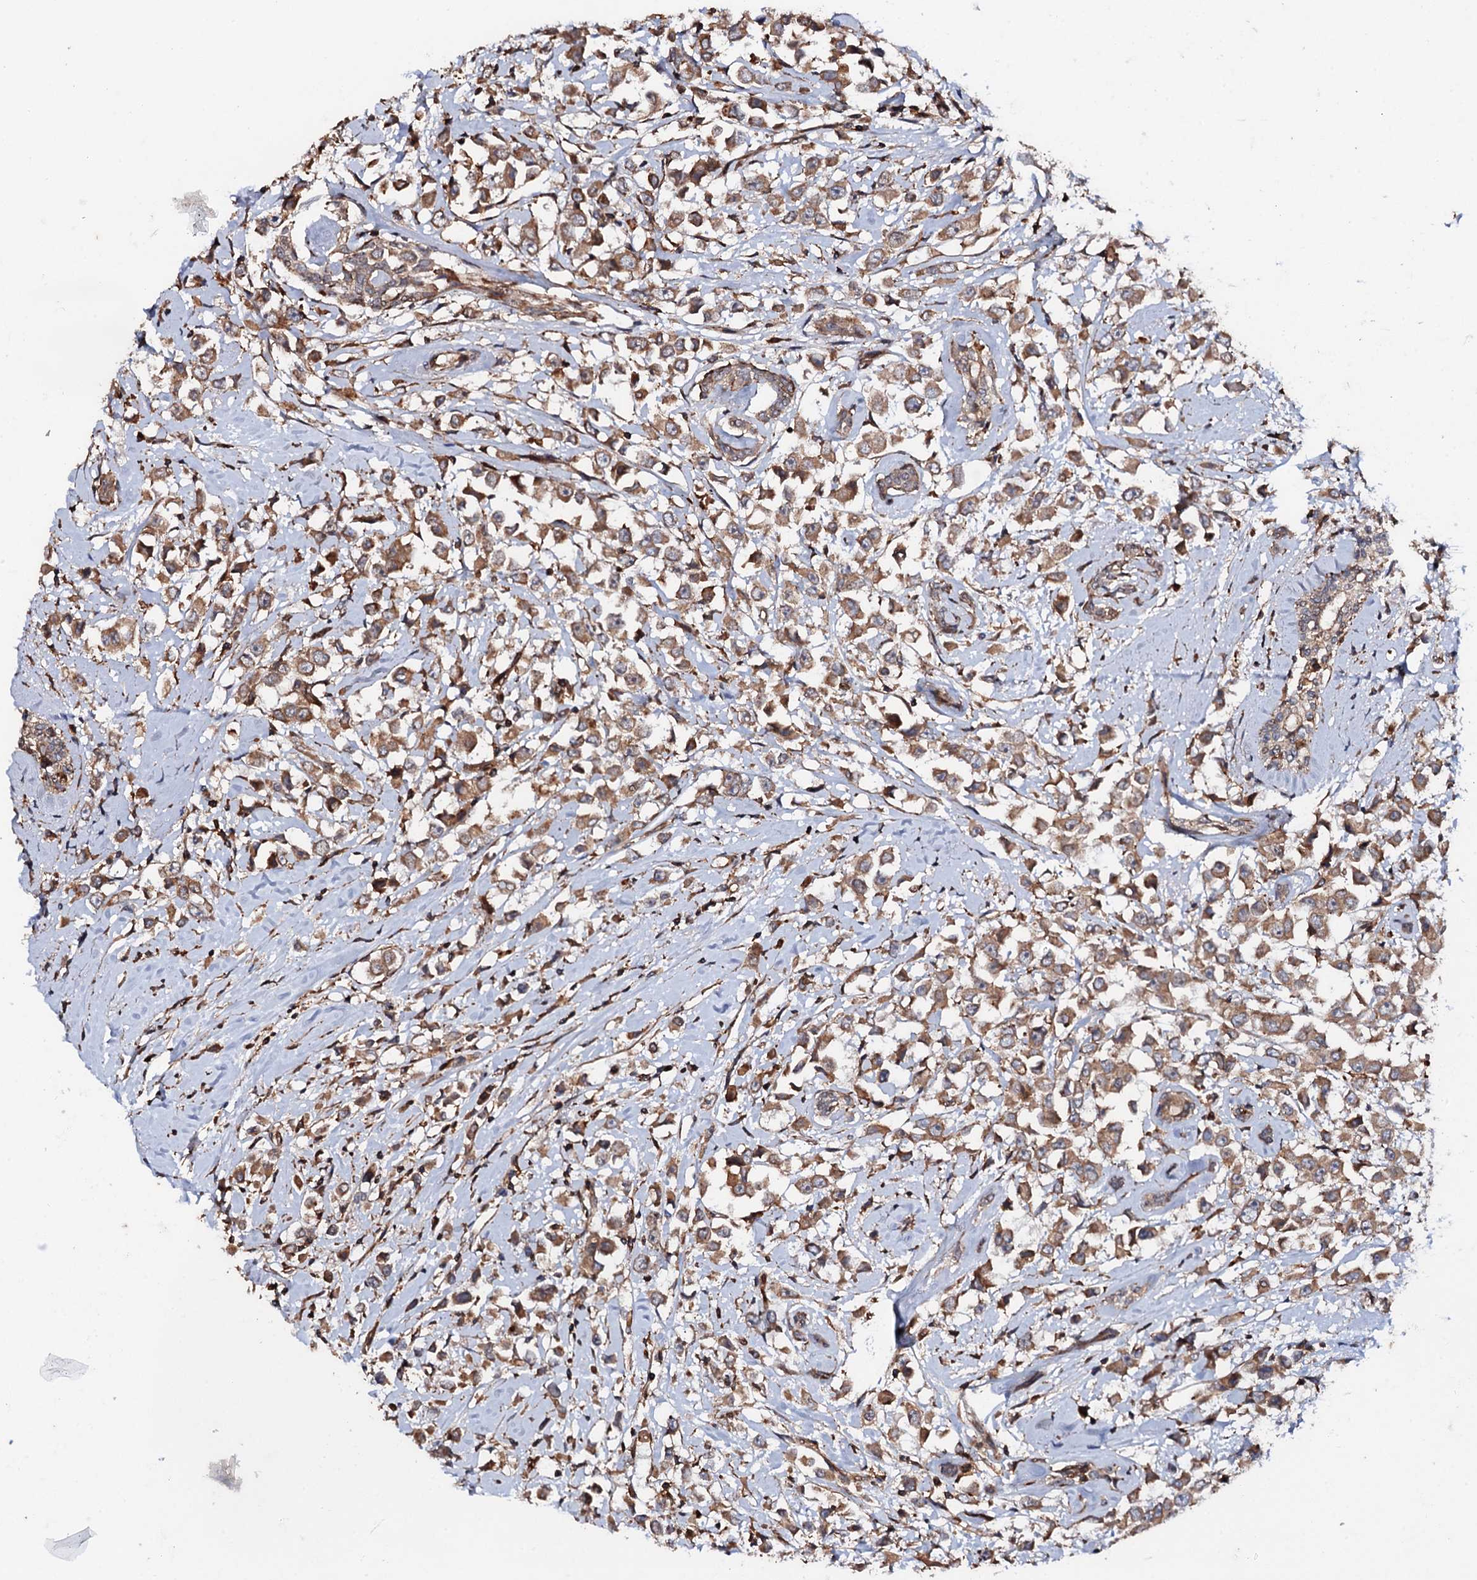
{"staining": {"intensity": "moderate", "quantity": ">75%", "location": "cytoplasmic/membranous"}, "tissue": "breast cancer", "cell_type": "Tumor cells", "image_type": "cancer", "snomed": [{"axis": "morphology", "description": "Duct carcinoma"}, {"axis": "topography", "description": "Breast"}], "caption": "Approximately >75% of tumor cells in breast cancer (invasive ductal carcinoma) demonstrate moderate cytoplasmic/membranous protein staining as visualized by brown immunohistochemical staining.", "gene": "BORA", "patient": {"sex": "female", "age": 87}}